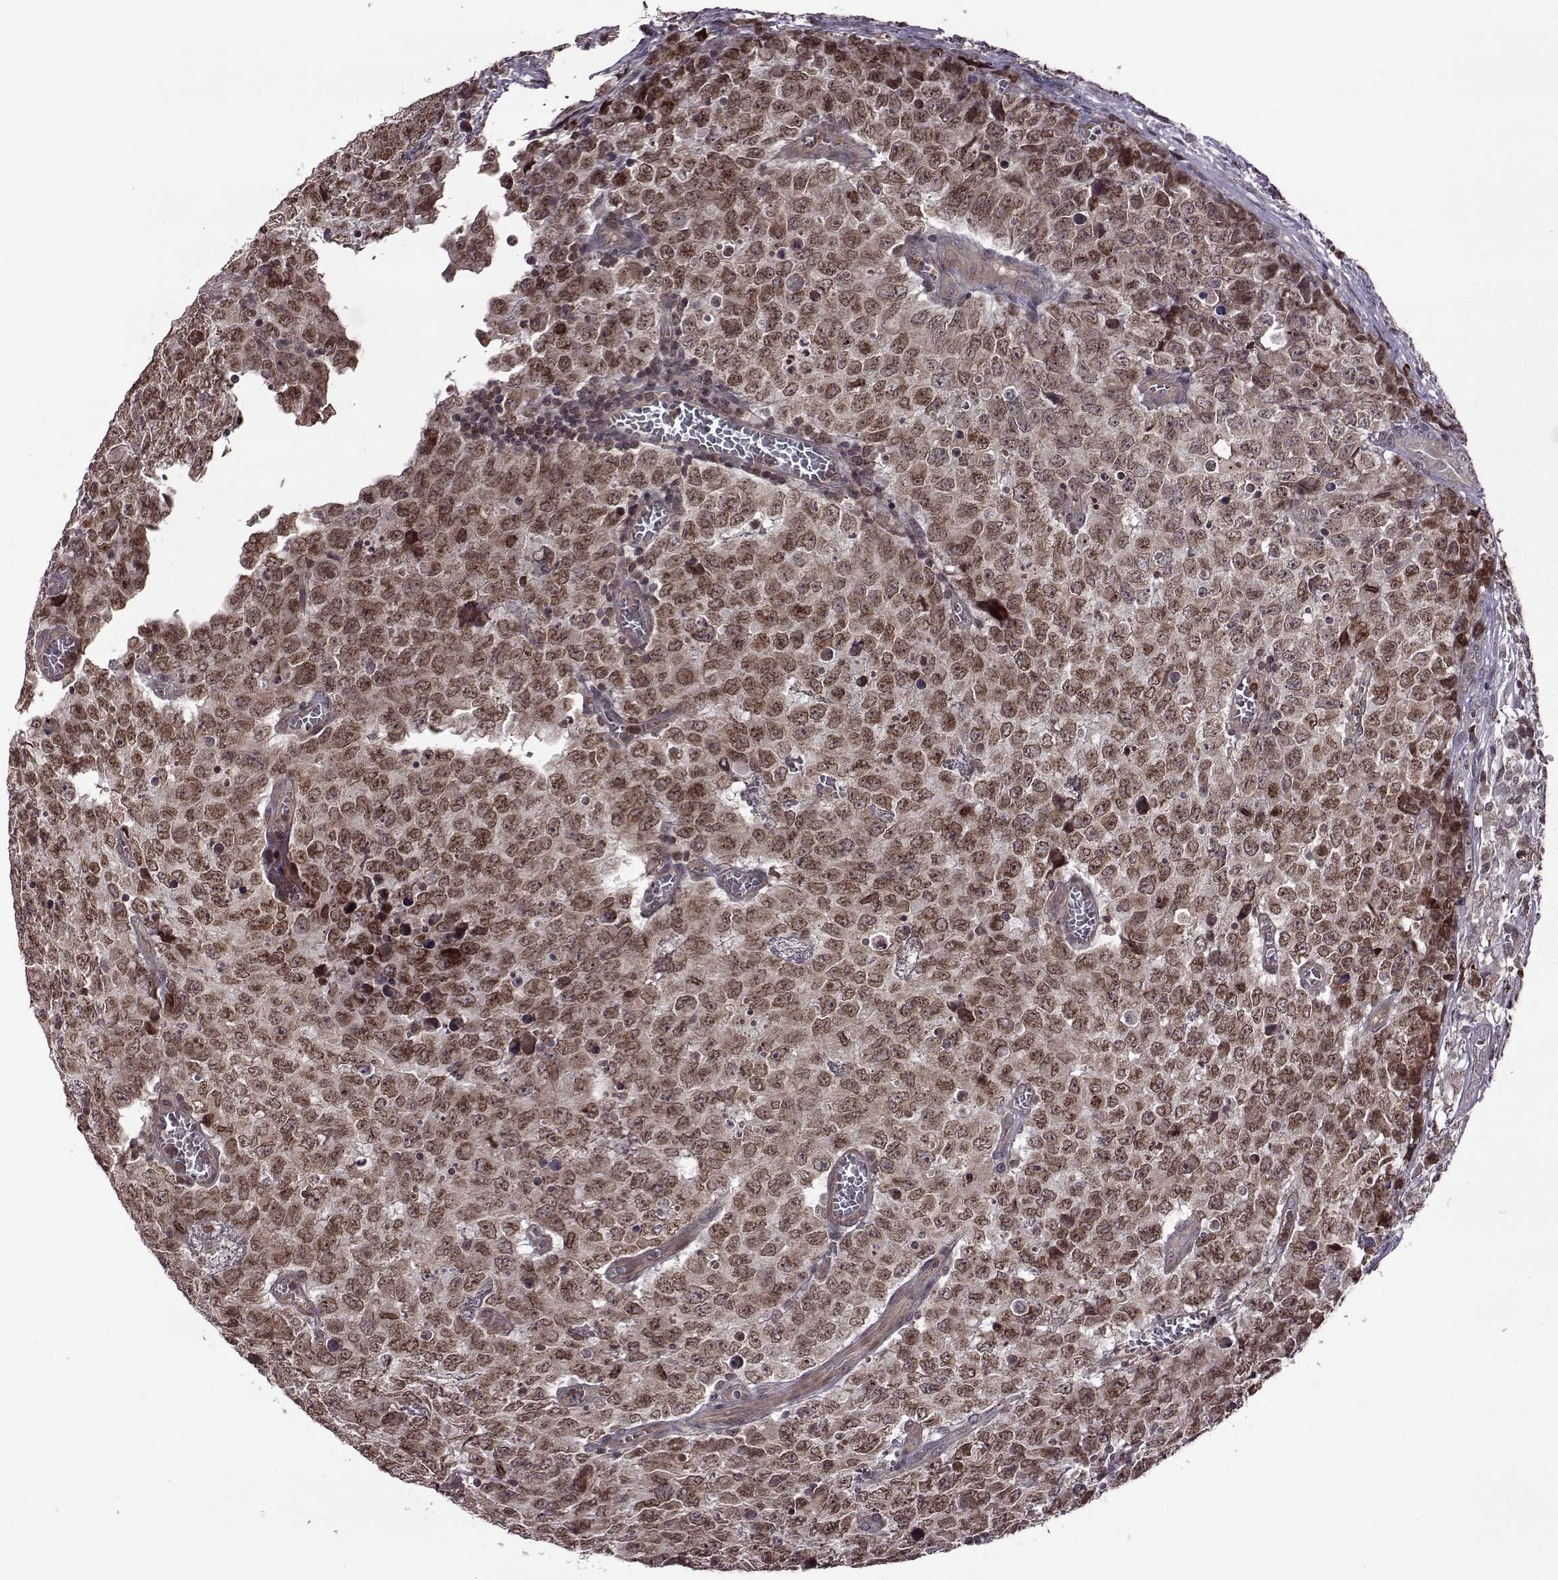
{"staining": {"intensity": "moderate", "quantity": ">75%", "location": "cytoplasmic/membranous,nuclear"}, "tissue": "testis cancer", "cell_type": "Tumor cells", "image_type": "cancer", "snomed": [{"axis": "morphology", "description": "Carcinoma, Embryonal, NOS"}, {"axis": "topography", "description": "Testis"}], "caption": "There is medium levels of moderate cytoplasmic/membranous and nuclear expression in tumor cells of testis cancer, as demonstrated by immunohistochemical staining (brown color).", "gene": "TRMU", "patient": {"sex": "male", "age": 23}}